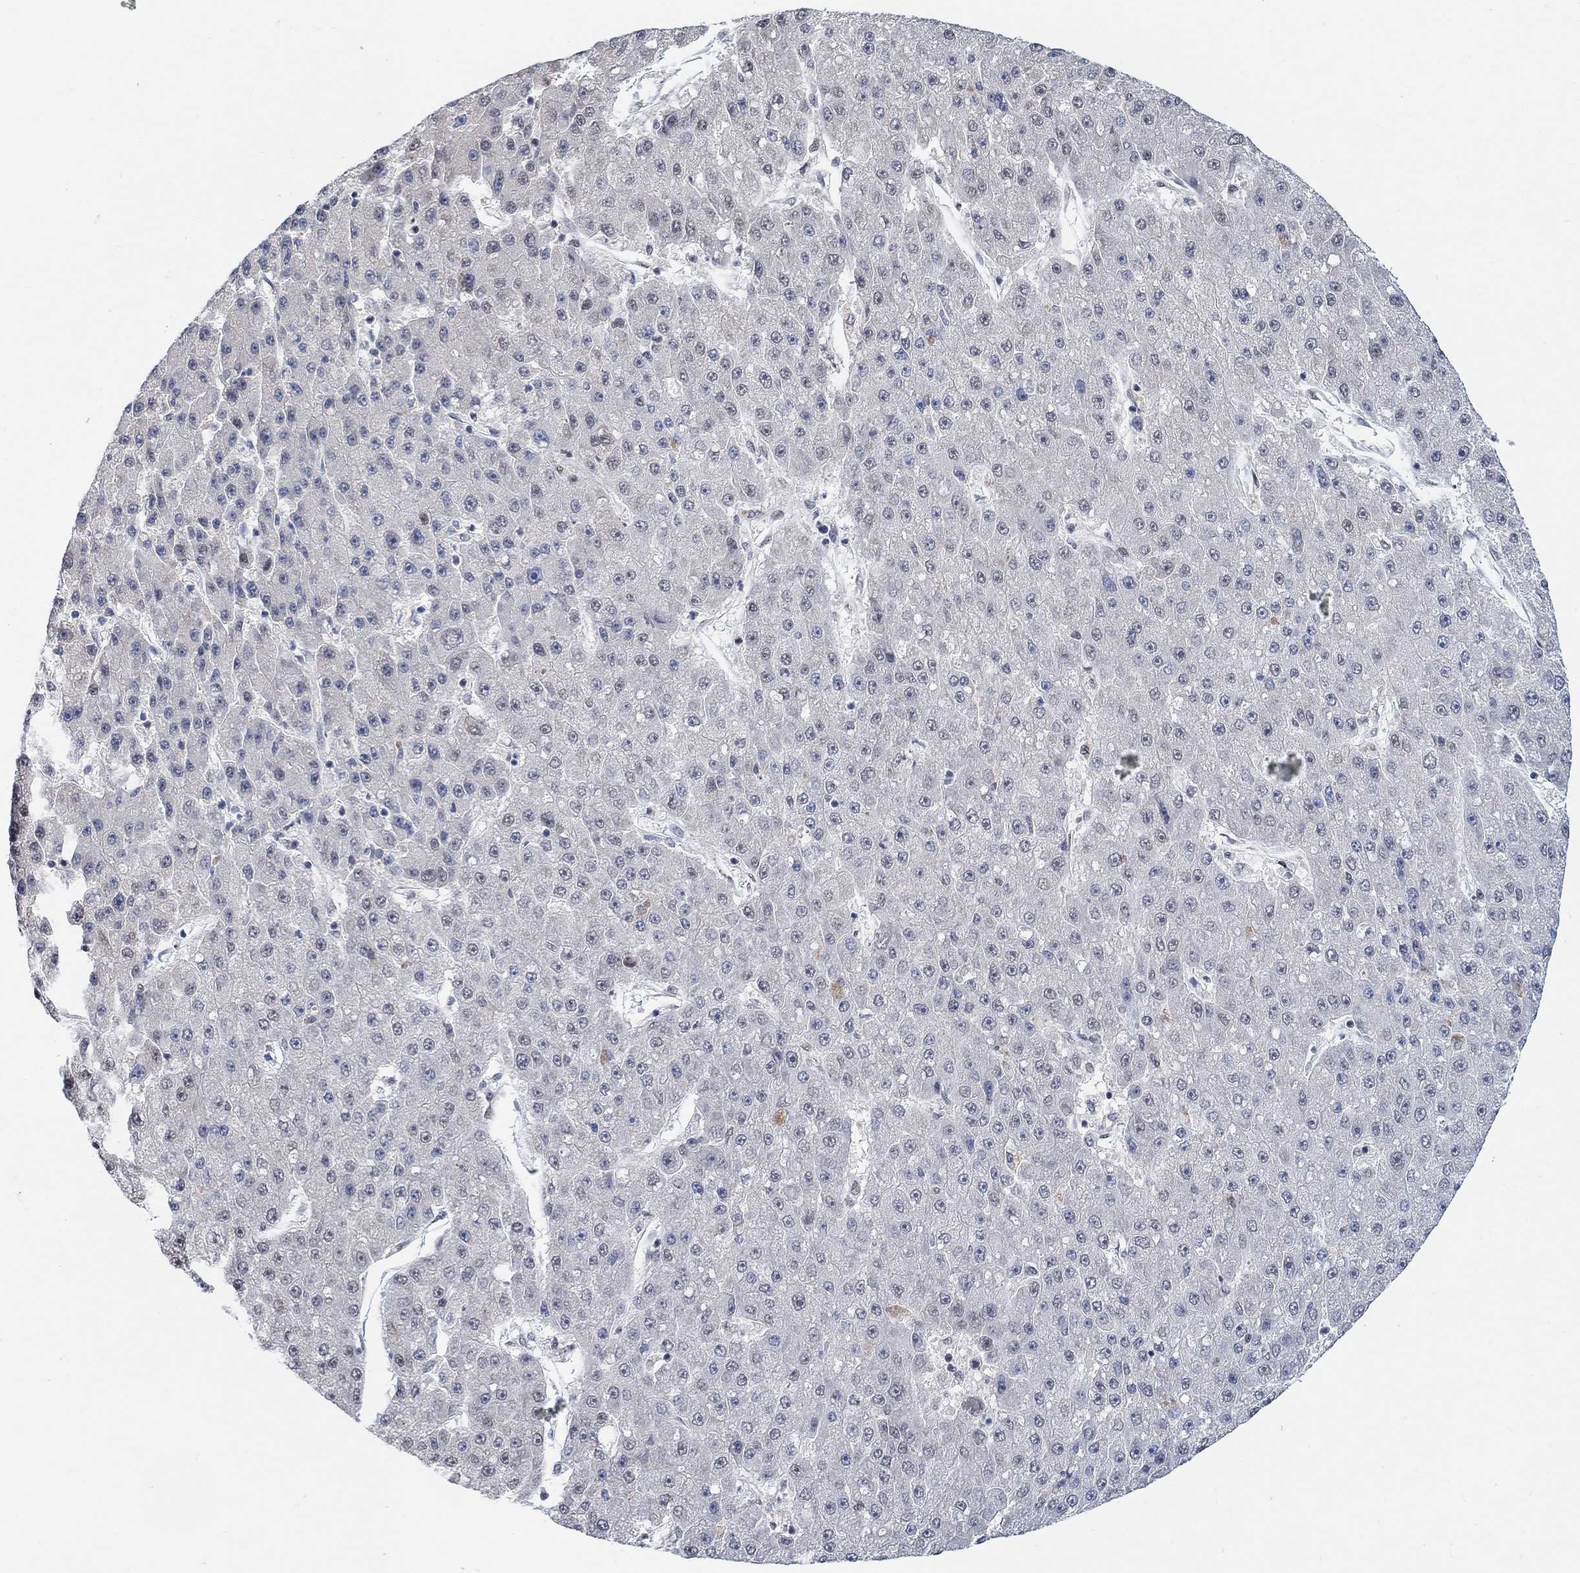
{"staining": {"intensity": "negative", "quantity": "none", "location": "none"}, "tissue": "liver cancer", "cell_type": "Tumor cells", "image_type": "cancer", "snomed": [{"axis": "morphology", "description": "Carcinoma, Hepatocellular, NOS"}, {"axis": "topography", "description": "Liver"}], "caption": "DAB (3,3'-diaminobenzidine) immunohistochemical staining of liver hepatocellular carcinoma displays no significant staining in tumor cells. The staining was performed using DAB (3,3'-diaminobenzidine) to visualize the protein expression in brown, while the nuclei were stained in blue with hematoxylin (Magnification: 20x).", "gene": "USP39", "patient": {"sex": "male", "age": 67}}